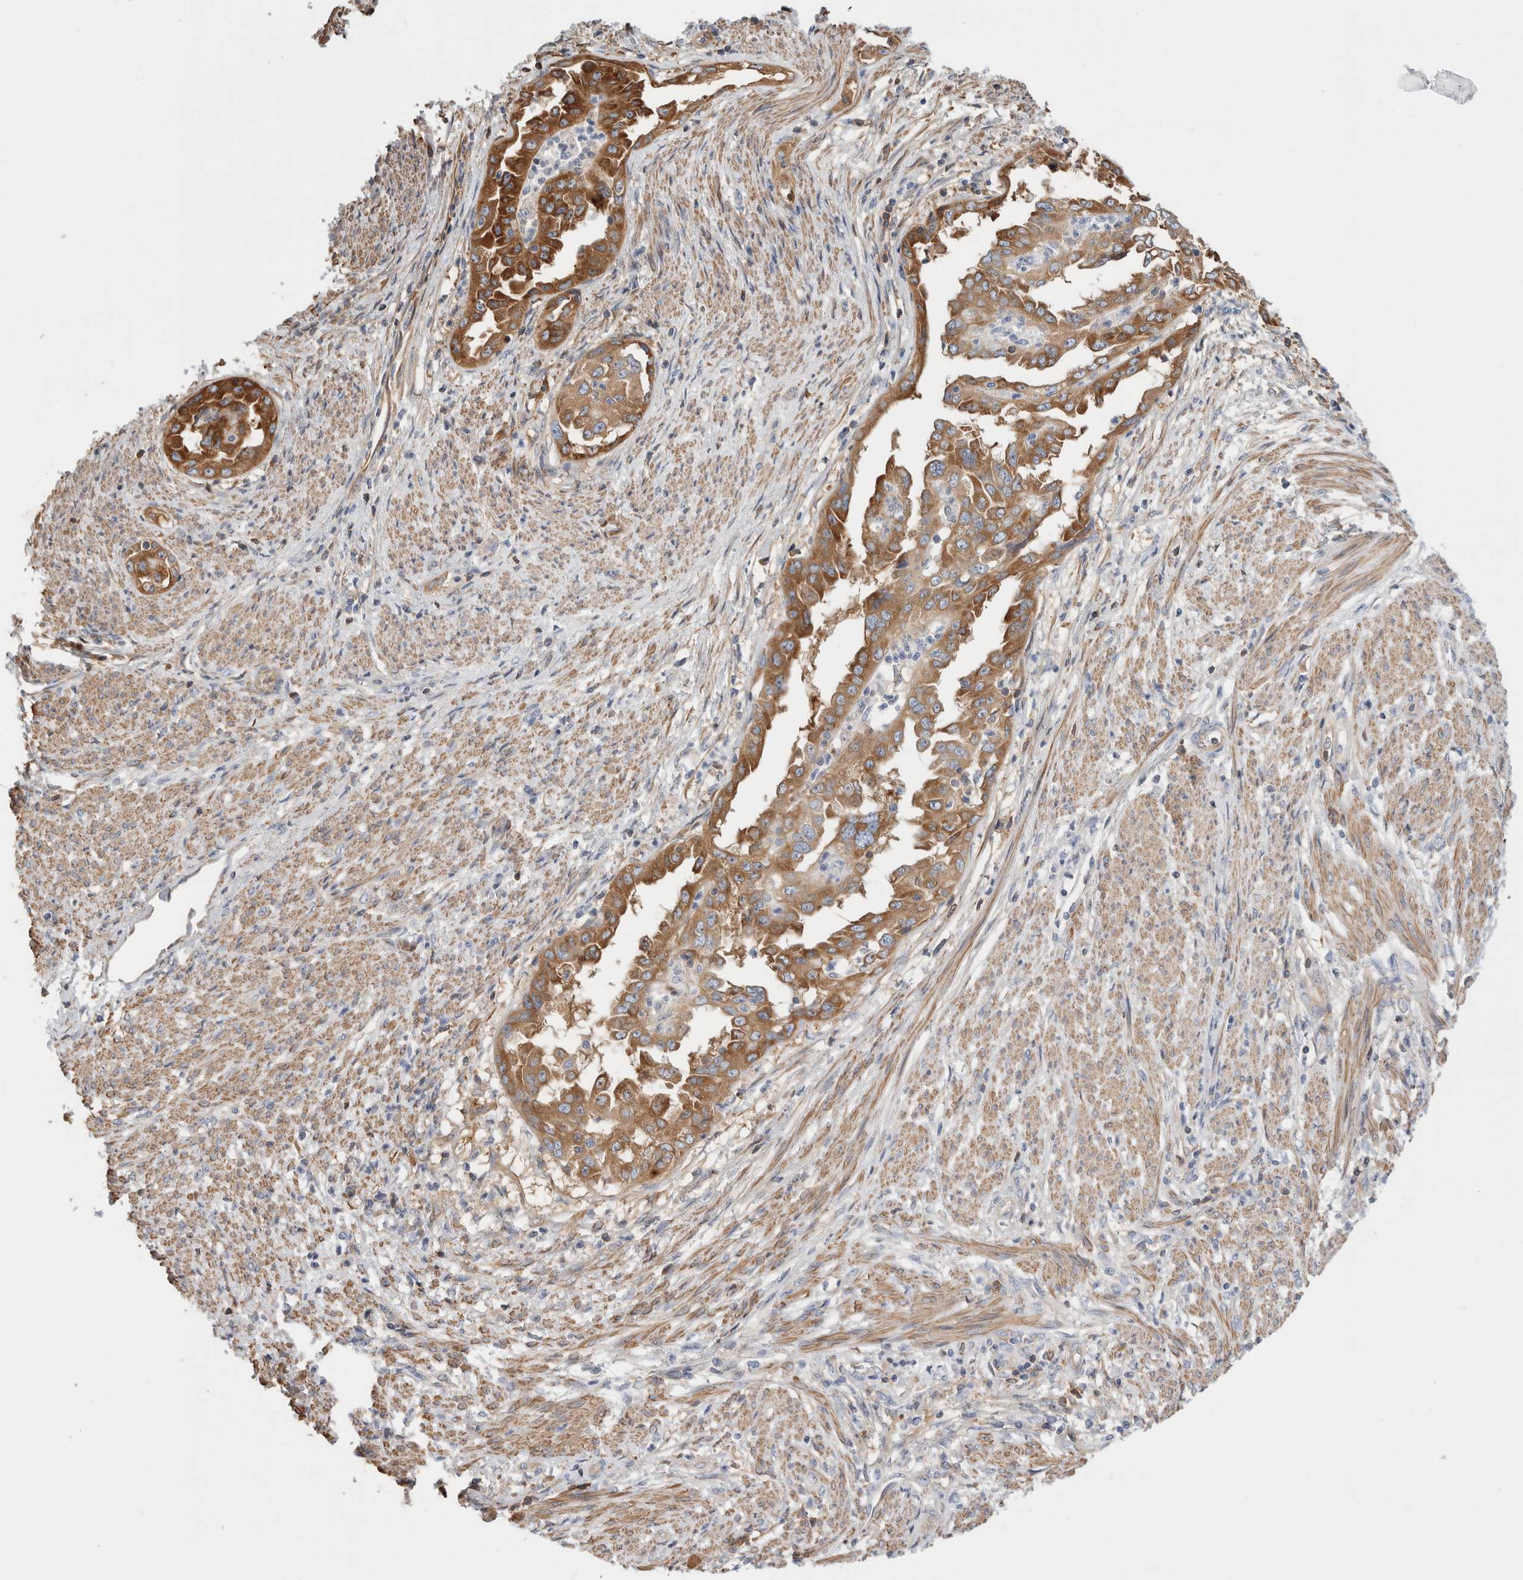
{"staining": {"intensity": "strong", "quantity": ">75%", "location": "cytoplasmic/membranous"}, "tissue": "endometrial cancer", "cell_type": "Tumor cells", "image_type": "cancer", "snomed": [{"axis": "morphology", "description": "Adenocarcinoma, NOS"}, {"axis": "topography", "description": "Endometrium"}], "caption": "This is an image of immunohistochemistry staining of endometrial cancer, which shows strong staining in the cytoplasmic/membranous of tumor cells.", "gene": "CFI", "patient": {"sex": "female", "age": 85}}